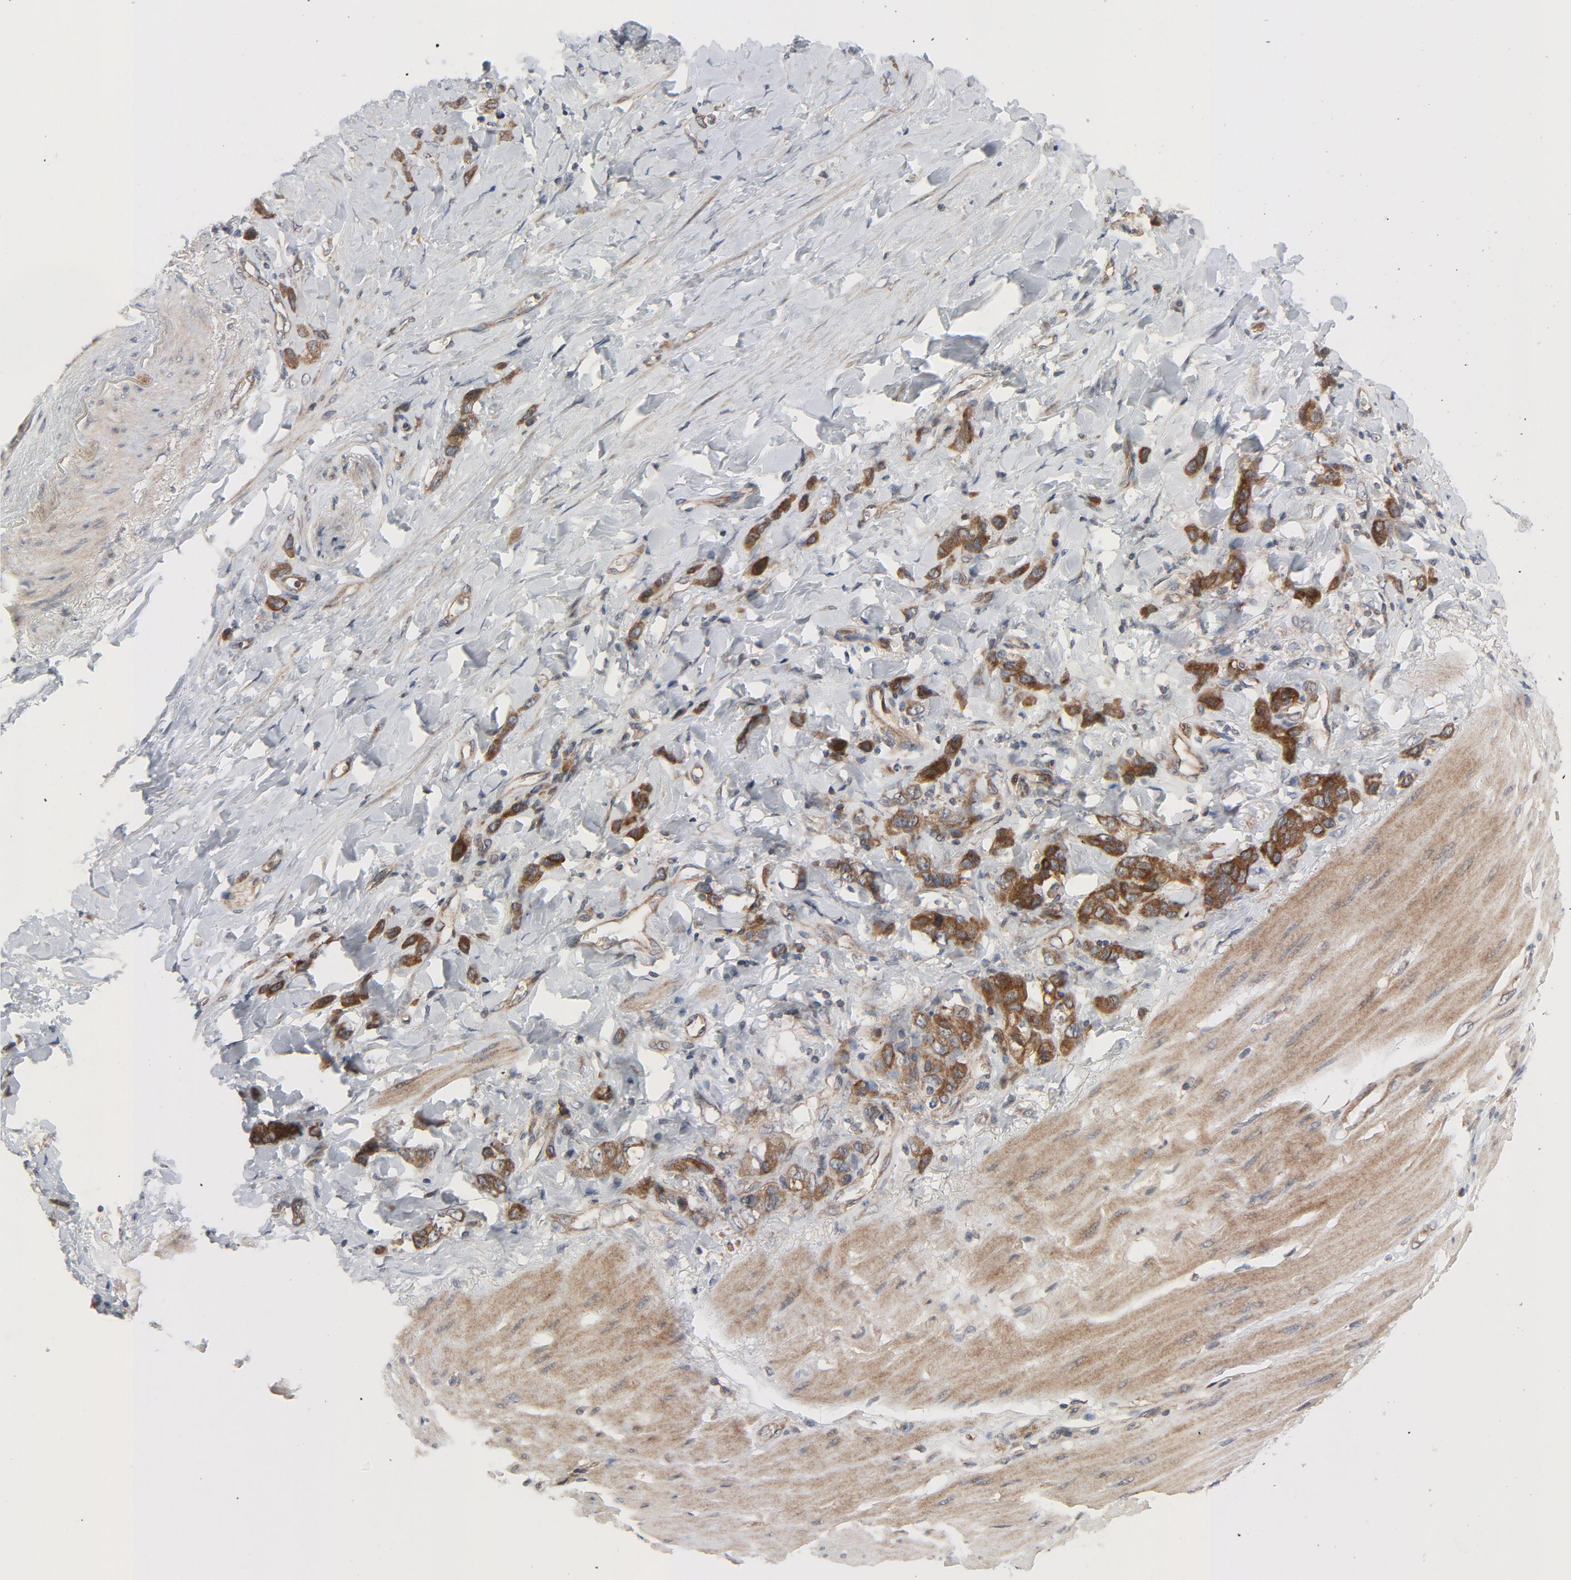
{"staining": {"intensity": "strong", "quantity": ">75%", "location": "cytoplasmic/membranous"}, "tissue": "stomach cancer", "cell_type": "Tumor cells", "image_type": "cancer", "snomed": [{"axis": "morphology", "description": "Normal tissue, NOS"}, {"axis": "morphology", "description": "Adenocarcinoma, NOS"}, {"axis": "topography", "description": "Stomach"}], "caption": "A histopathology image of human adenocarcinoma (stomach) stained for a protein displays strong cytoplasmic/membranous brown staining in tumor cells.", "gene": "TSG101", "patient": {"sex": "male", "age": 82}}